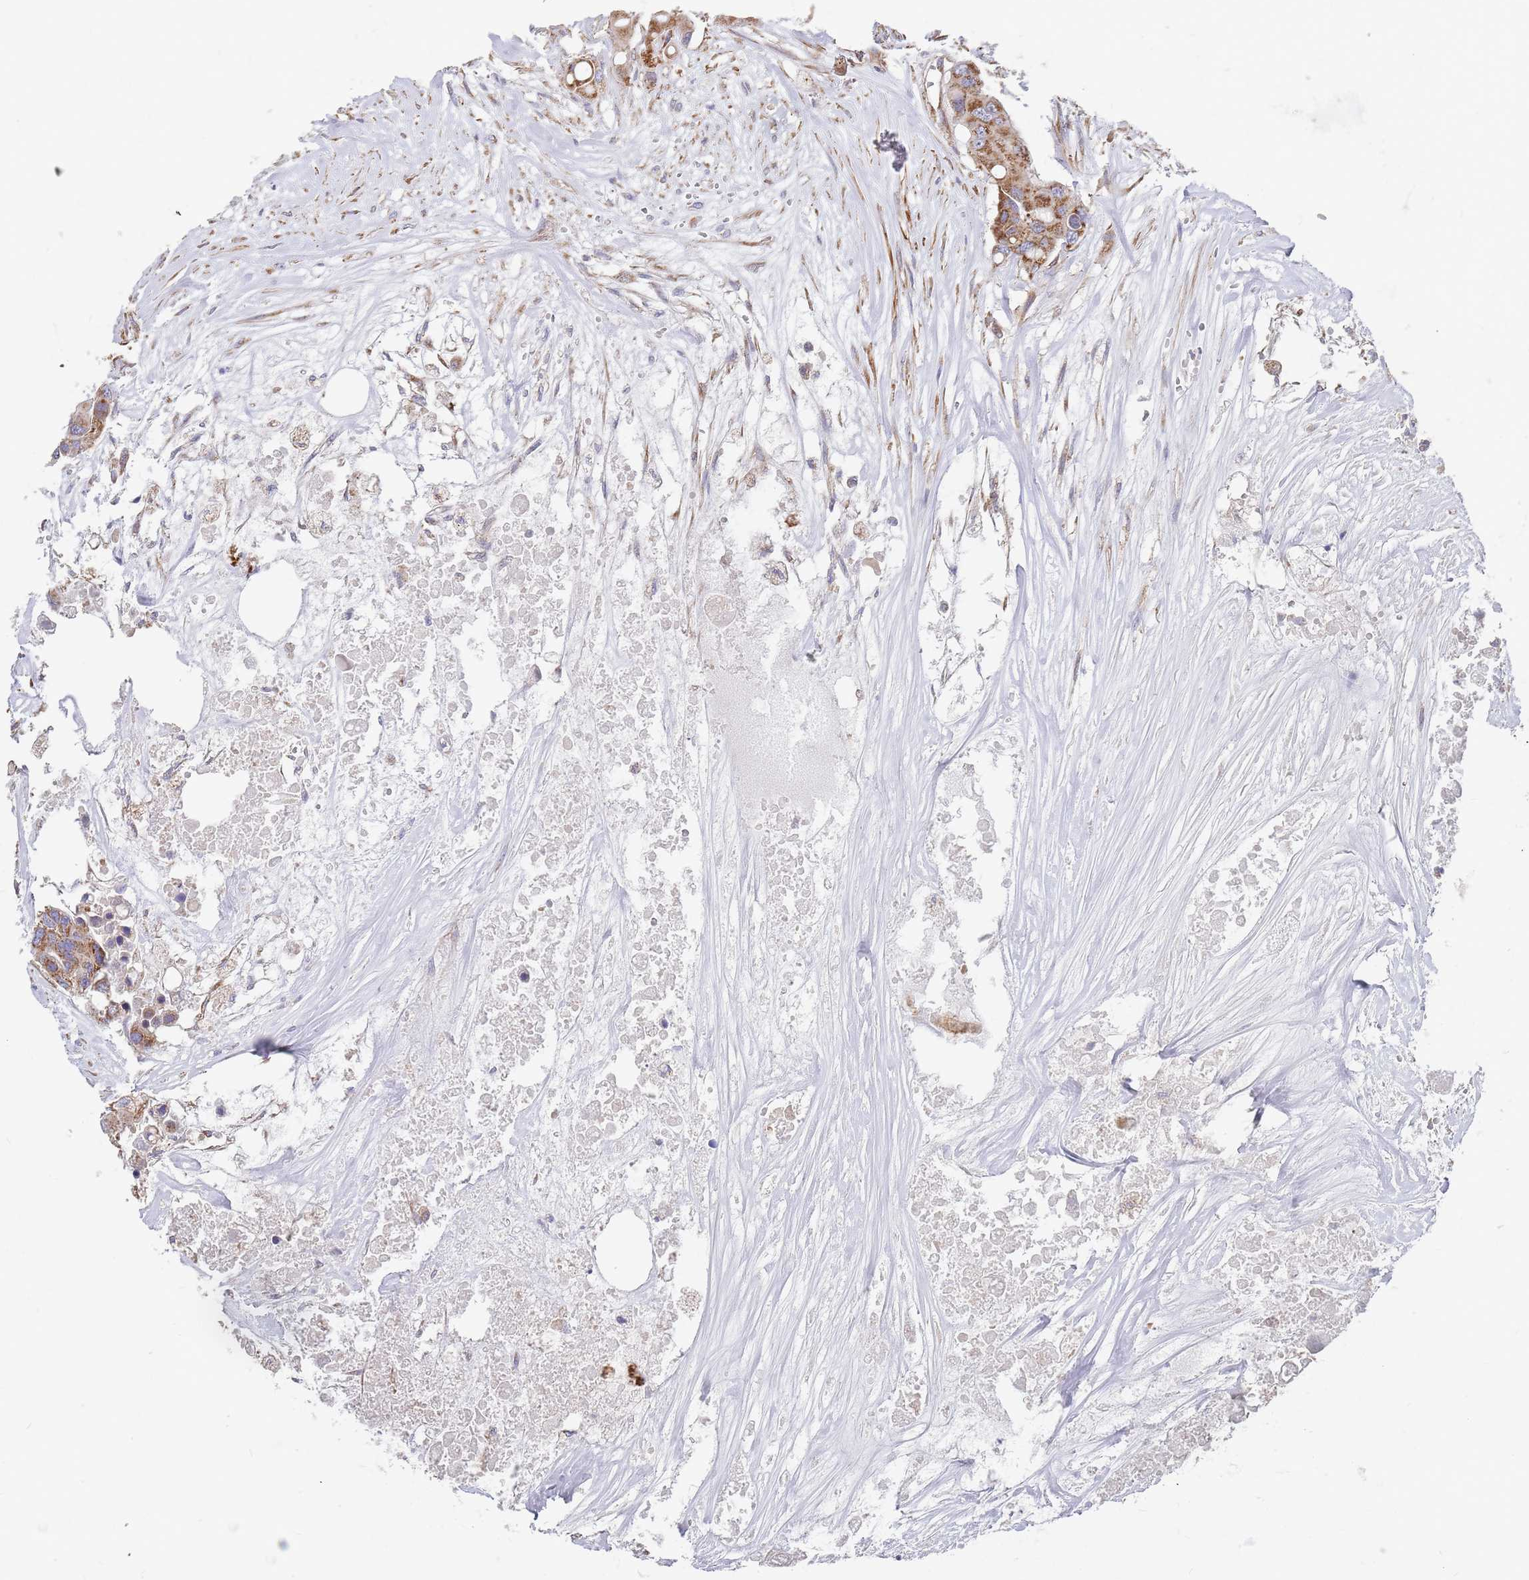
{"staining": {"intensity": "moderate", "quantity": ">75%", "location": "cytoplasmic/membranous"}, "tissue": "colorectal cancer", "cell_type": "Tumor cells", "image_type": "cancer", "snomed": [{"axis": "morphology", "description": "Adenocarcinoma, NOS"}, {"axis": "topography", "description": "Colon"}], "caption": "Colorectal cancer stained for a protein displays moderate cytoplasmic/membranous positivity in tumor cells.", "gene": "WDFY3", "patient": {"sex": "male", "age": 77}}